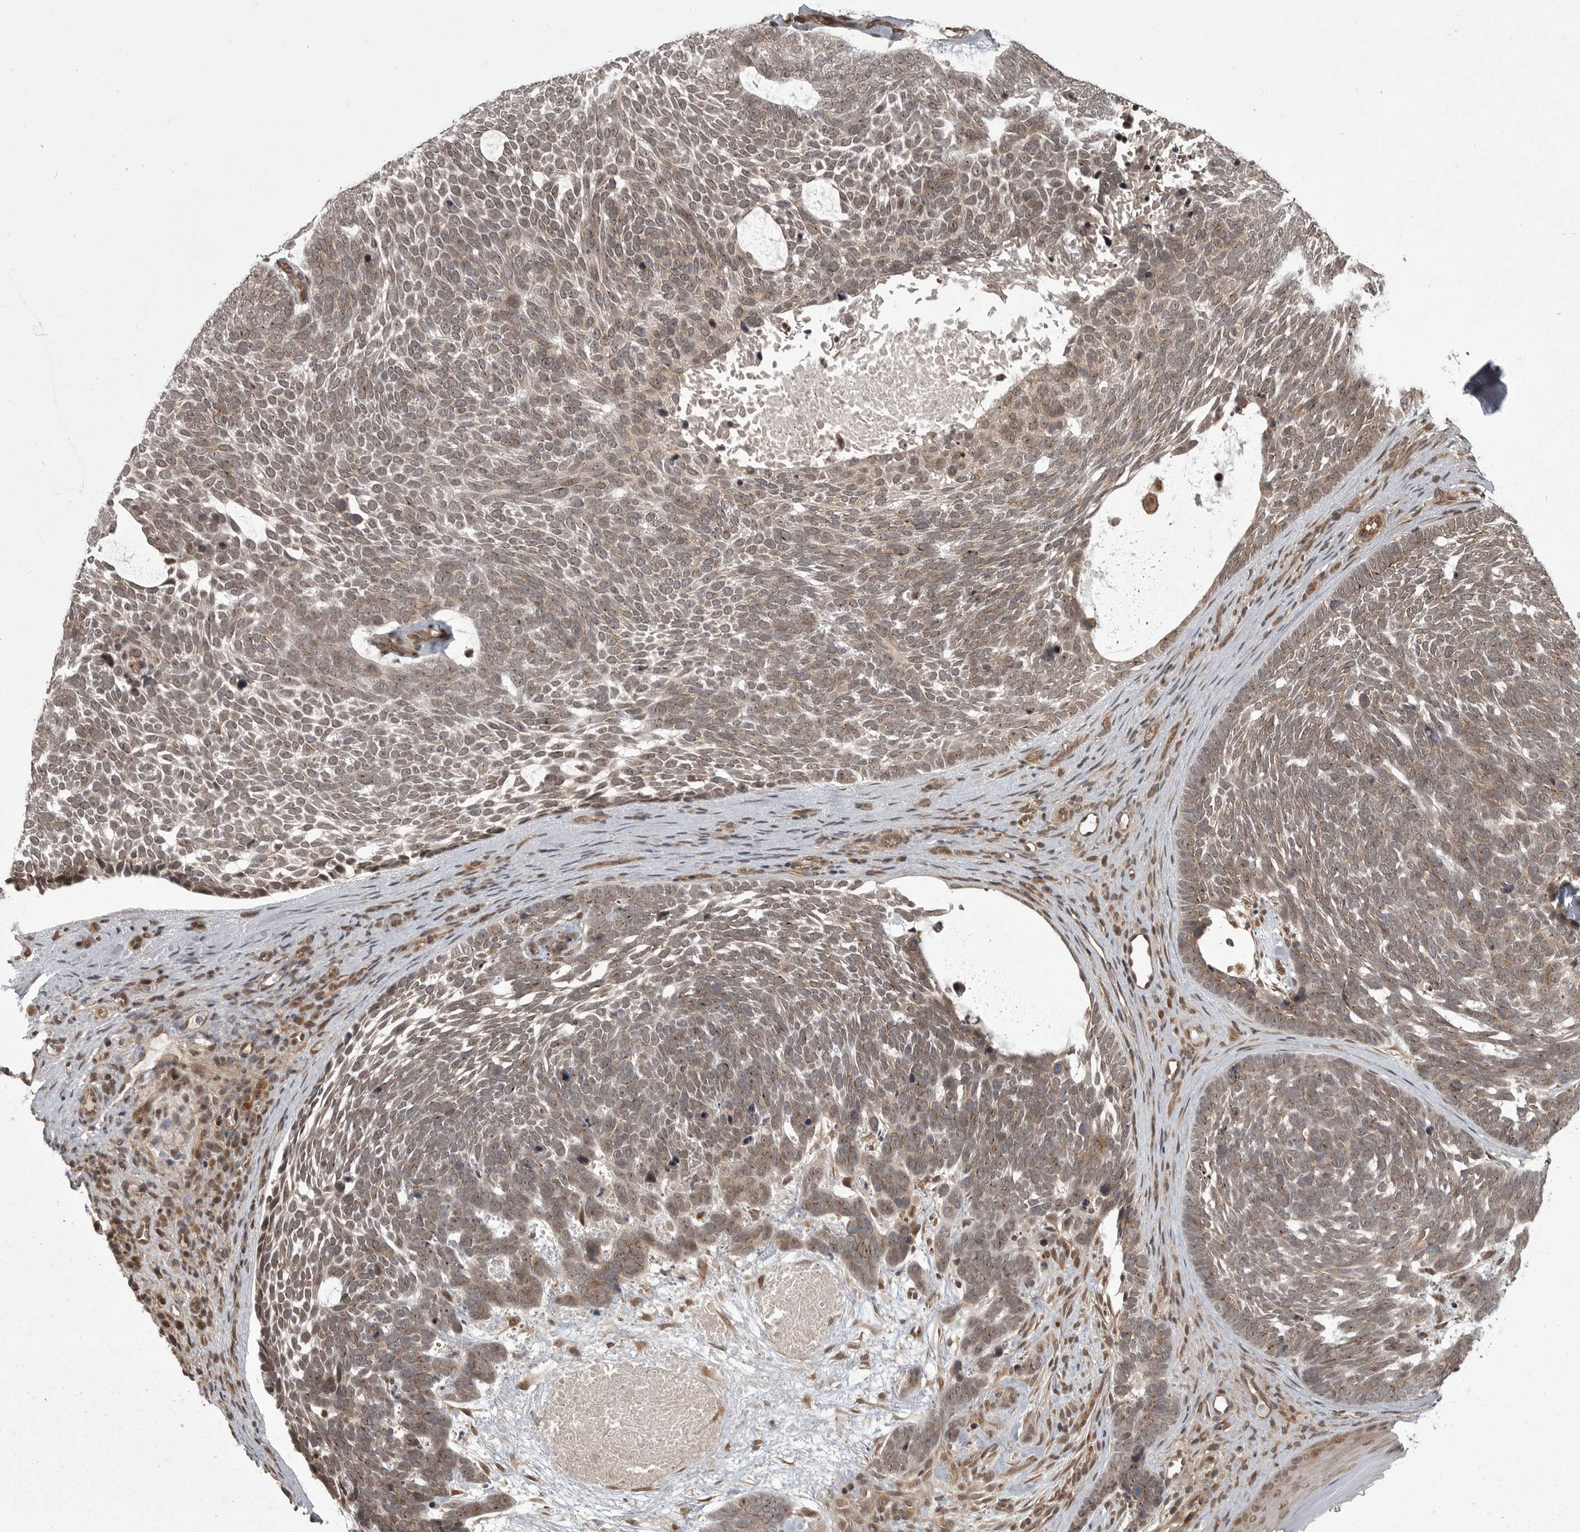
{"staining": {"intensity": "moderate", "quantity": ">75%", "location": "cytoplasmic/membranous"}, "tissue": "skin cancer", "cell_type": "Tumor cells", "image_type": "cancer", "snomed": [{"axis": "morphology", "description": "Basal cell carcinoma"}, {"axis": "topography", "description": "Skin"}], "caption": "Immunohistochemistry (IHC) (DAB (3,3'-diaminobenzidine)) staining of skin cancer (basal cell carcinoma) exhibits moderate cytoplasmic/membranous protein staining in approximately >75% of tumor cells.", "gene": "DNAJC8", "patient": {"sex": "female", "age": 85}}